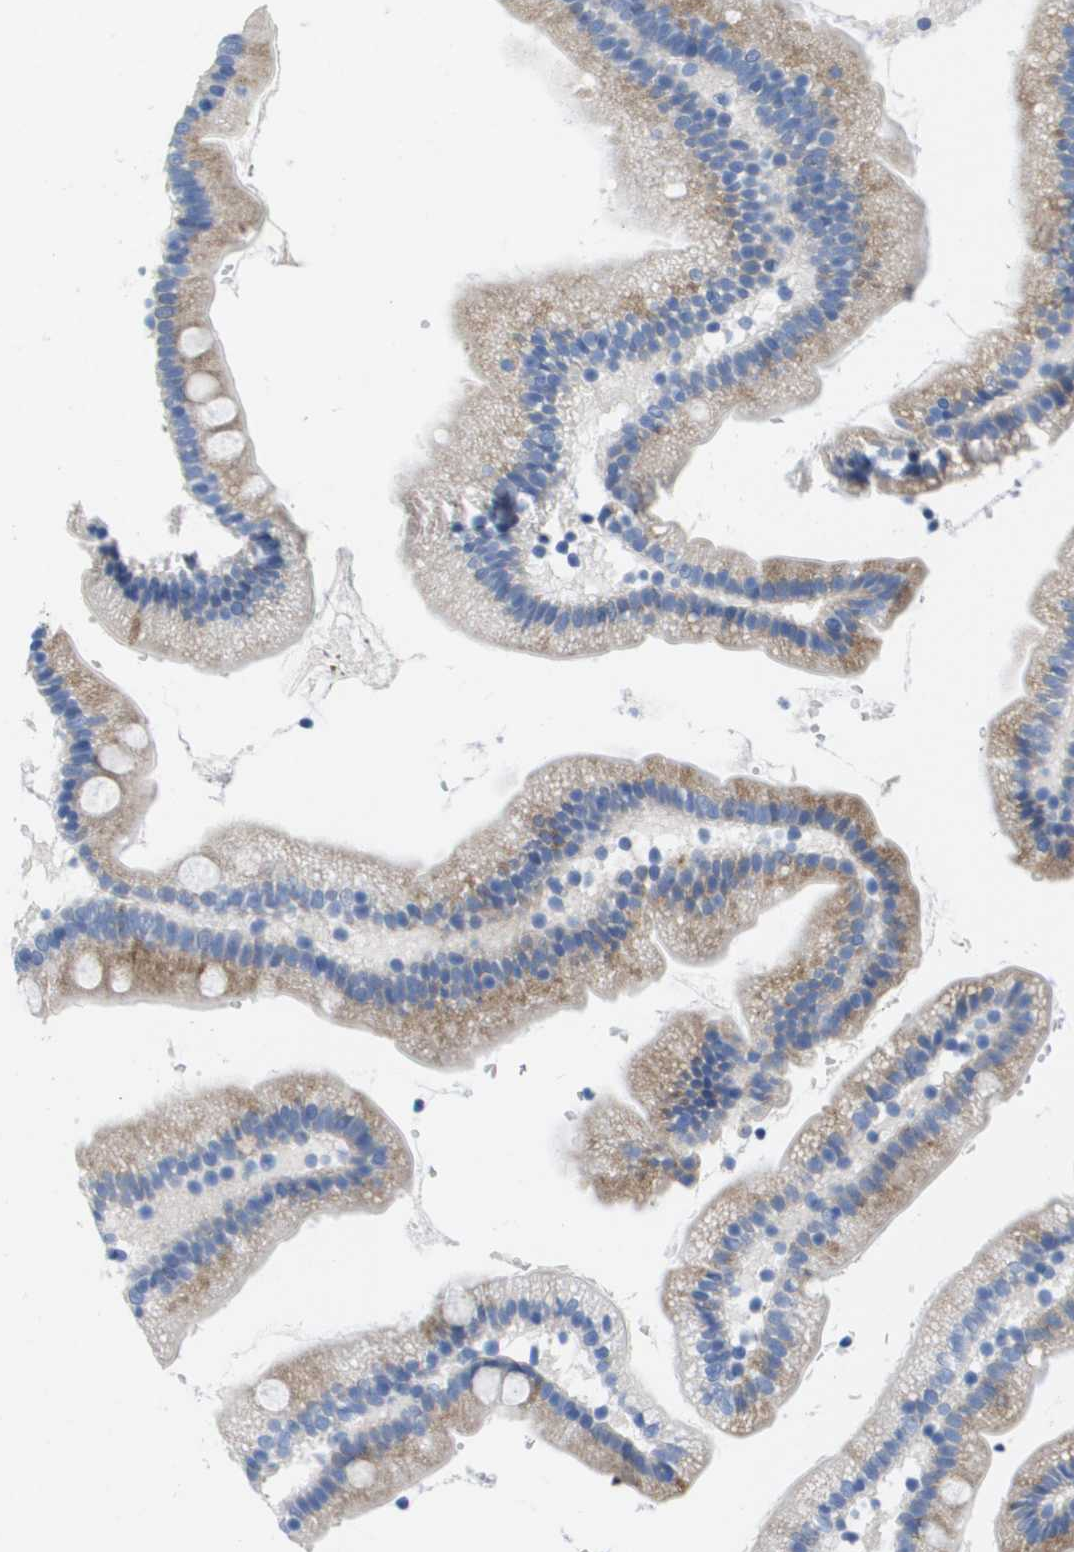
{"staining": {"intensity": "moderate", "quantity": "25%-75%", "location": "cytoplasmic/membranous"}, "tissue": "duodenum", "cell_type": "Glandular cells", "image_type": "normal", "snomed": [{"axis": "morphology", "description": "Normal tissue, NOS"}, {"axis": "topography", "description": "Duodenum"}], "caption": "About 25%-75% of glandular cells in normal human duodenum exhibit moderate cytoplasmic/membranous protein staining as visualized by brown immunohistochemical staining.", "gene": "CD3G", "patient": {"sex": "male", "age": 66}}